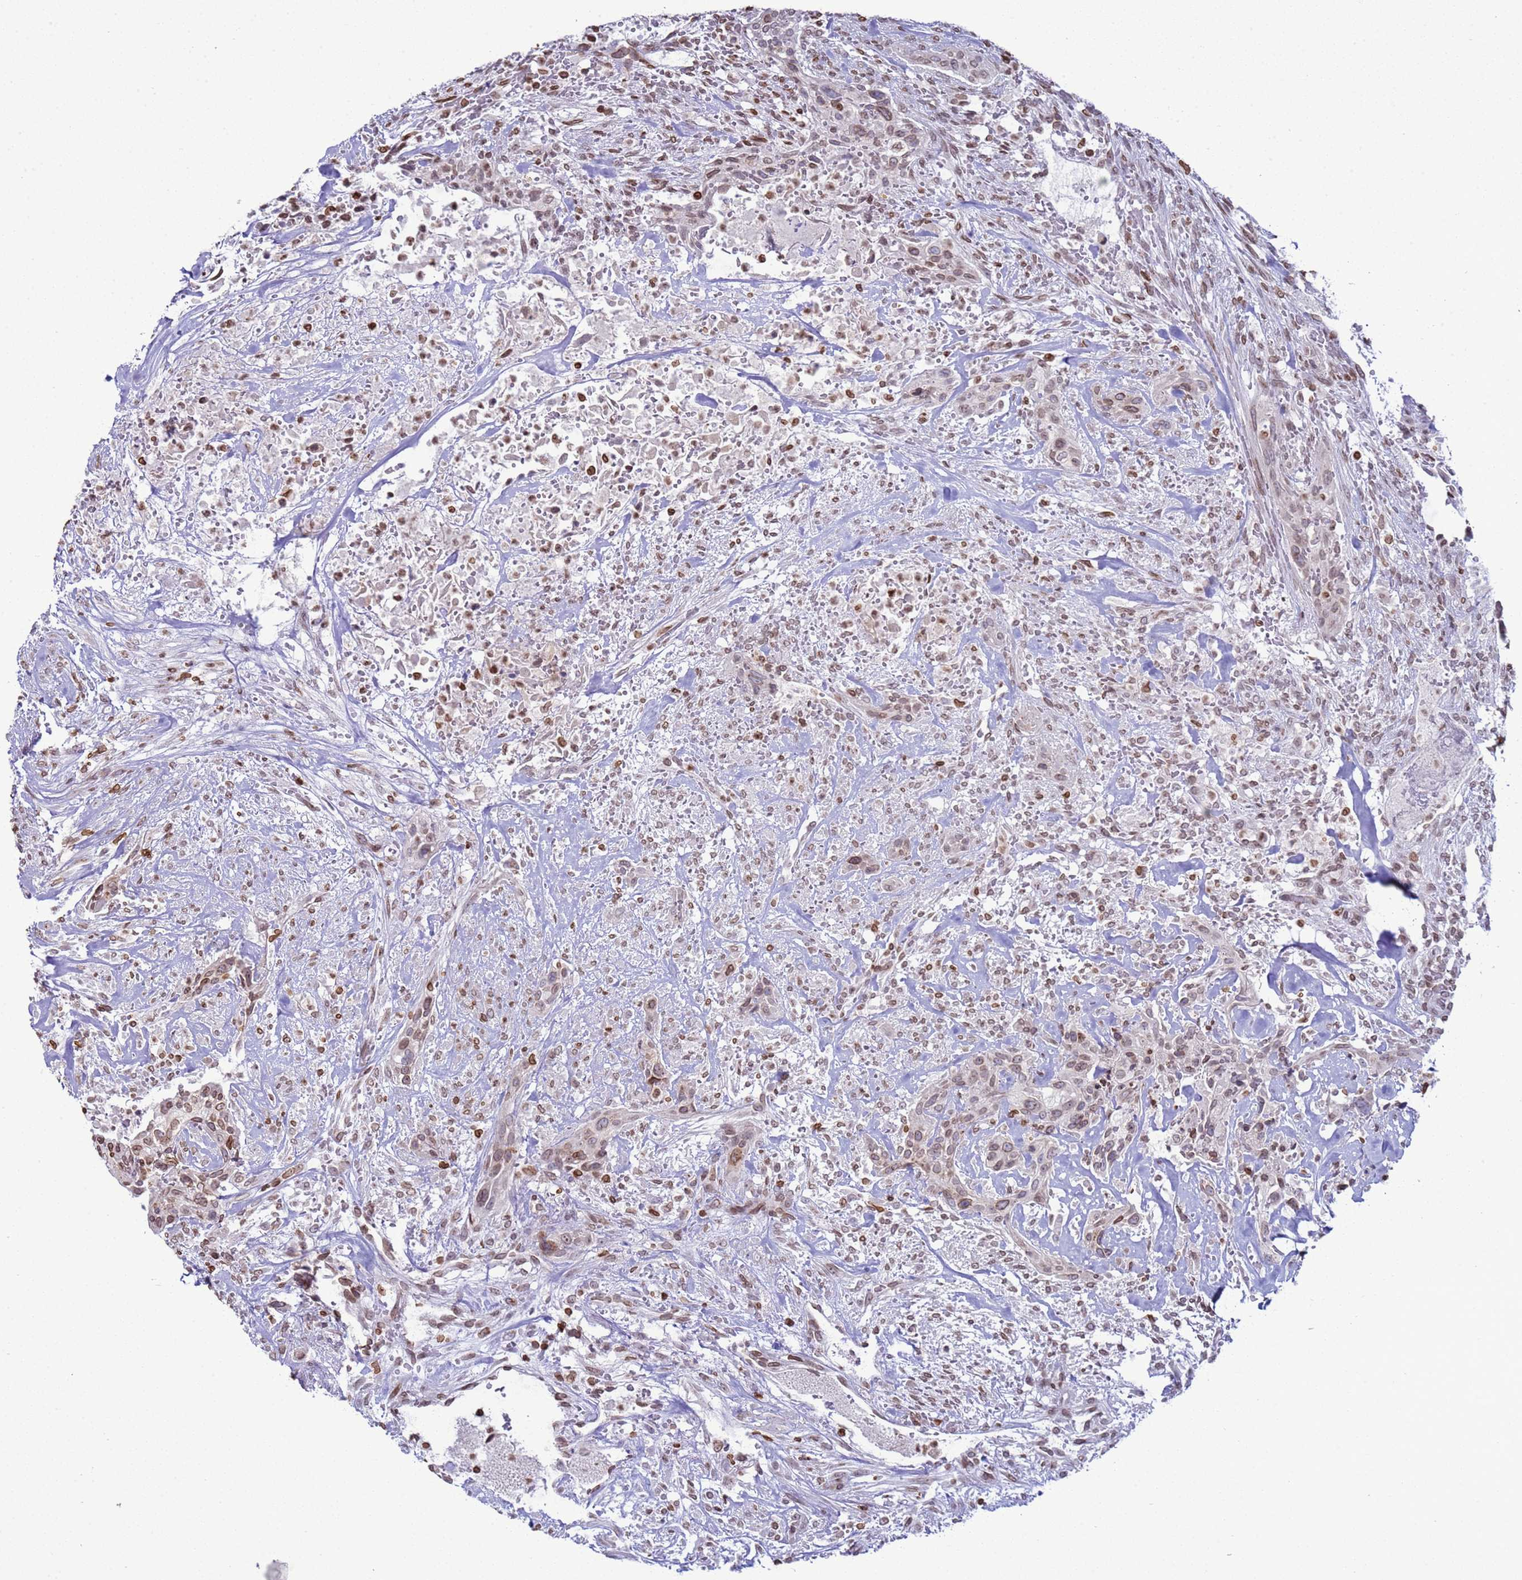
{"staining": {"intensity": "moderate", "quantity": ">75%", "location": "cytoplasmic/membranous,nuclear"}, "tissue": "urothelial cancer", "cell_type": "Tumor cells", "image_type": "cancer", "snomed": [{"axis": "morphology", "description": "Urothelial carcinoma, High grade"}, {"axis": "topography", "description": "Urinary bladder"}], "caption": "A brown stain labels moderate cytoplasmic/membranous and nuclear expression of a protein in urothelial carcinoma (high-grade) tumor cells.", "gene": "DHX37", "patient": {"sex": "male", "age": 35}}